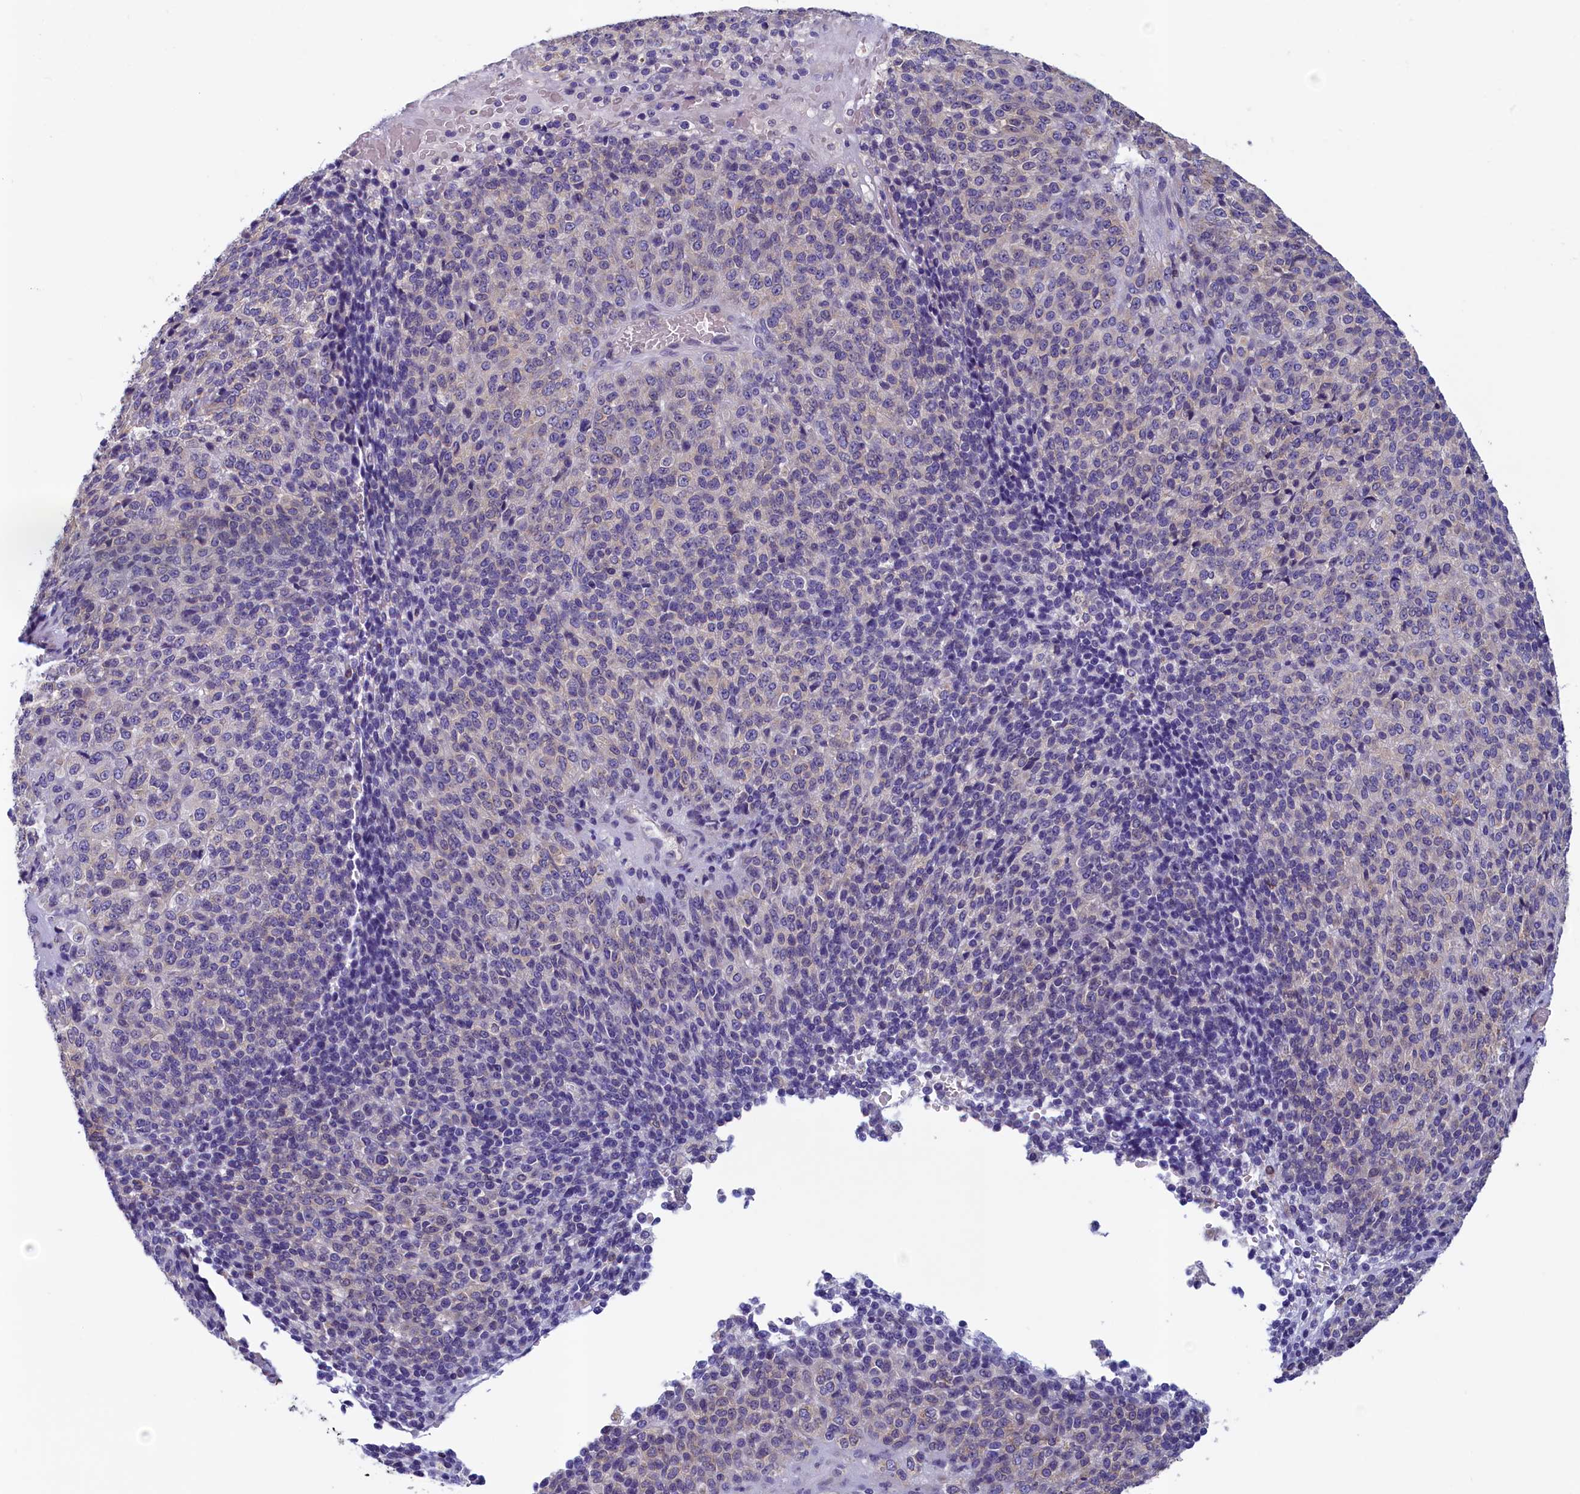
{"staining": {"intensity": "weak", "quantity": "<25%", "location": "cytoplasmic/membranous"}, "tissue": "melanoma", "cell_type": "Tumor cells", "image_type": "cancer", "snomed": [{"axis": "morphology", "description": "Malignant melanoma, Metastatic site"}, {"axis": "topography", "description": "Brain"}], "caption": "Immunohistochemistry (IHC) of human melanoma exhibits no expression in tumor cells.", "gene": "TRAF3IP3", "patient": {"sex": "female", "age": 56}}